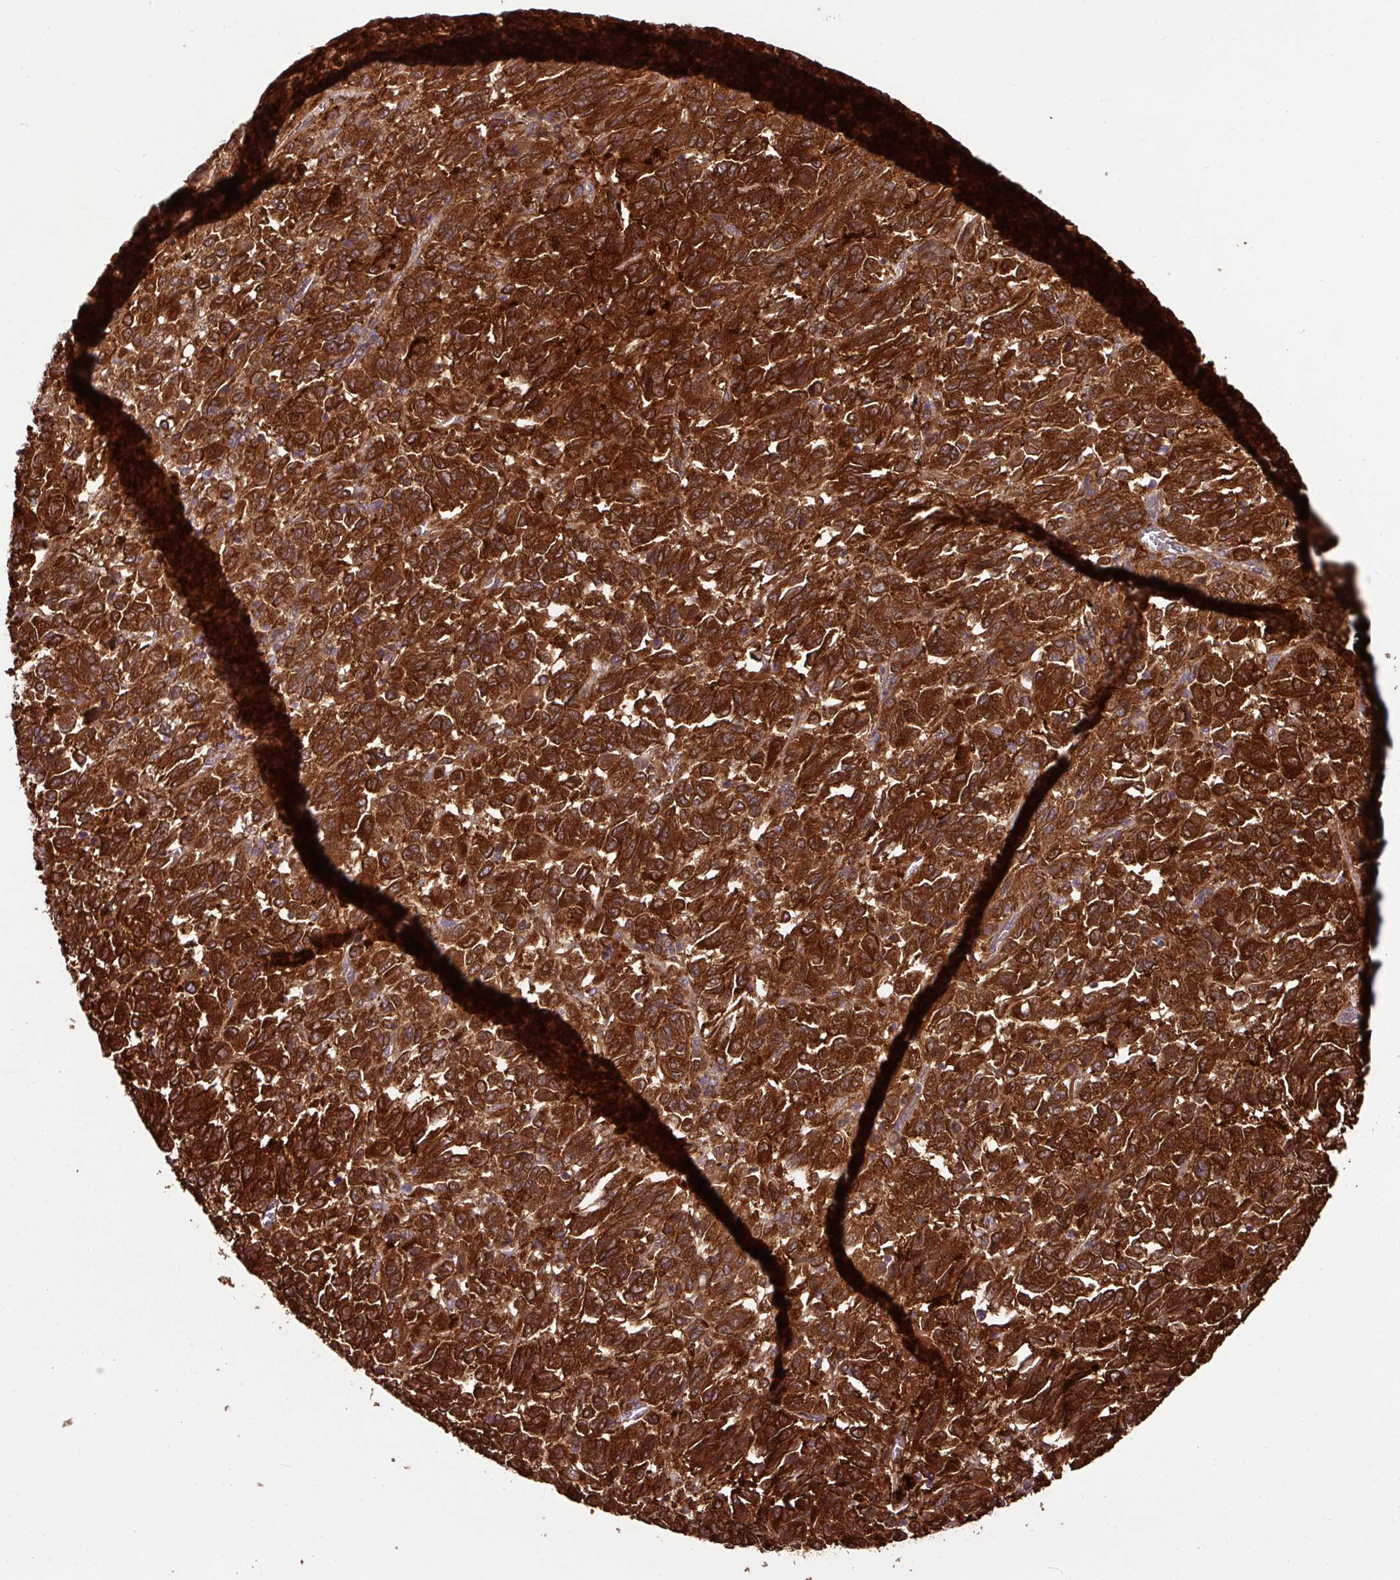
{"staining": {"intensity": "strong", "quantity": ">75%", "location": "cytoplasmic/membranous"}, "tissue": "melanoma", "cell_type": "Tumor cells", "image_type": "cancer", "snomed": [{"axis": "morphology", "description": "Malignant melanoma, Metastatic site"}, {"axis": "topography", "description": "Lung"}], "caption": "A histopathology image of melanoma stained for a protein displays strong cytoplasmic/membranous brown staining in tumor cells.", "gene": "GNPDA1", "patient": {"sex": "male", "age": 64}}